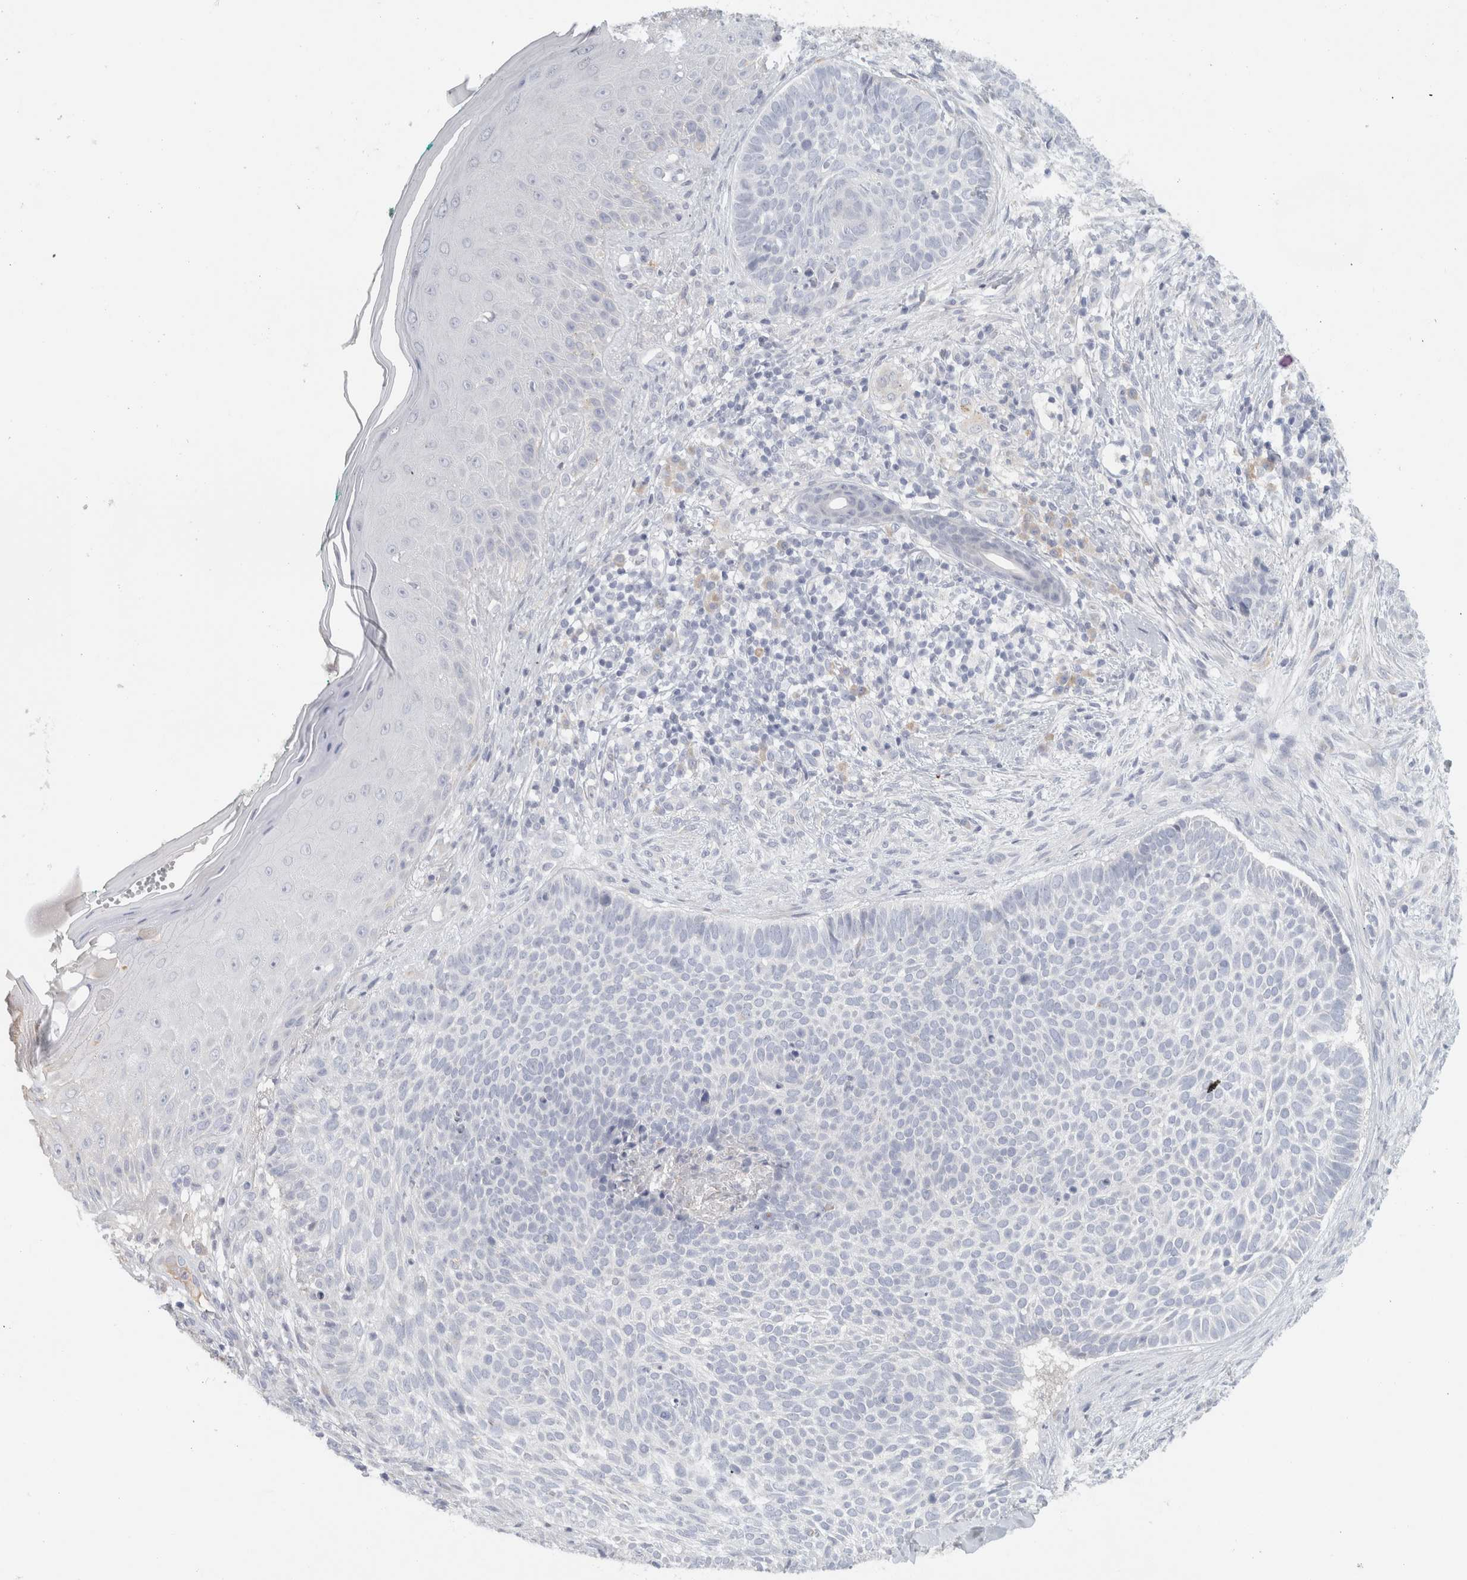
{"staining": {"intensity": "negative", "quantity": "none", "location": "none"}, "tissue": "skin cancer", "cell_type": "Tumor cells", "image_type": "cancer", "snomed": [{"axis": "morphology", "description": "Normal tissue, NOS"}, {"axis": "morphology", "description": "Basal cell carcinoma"}, {"axis": "topography", "description": "Skin"}], "caption": "Immunohistochemistry (IHC) of human skin cancer (basal cell carcinoma) exhibits no staining in tumor cells.", "gene": "STK31", "patient": {"sex": "male", "age": 67}}